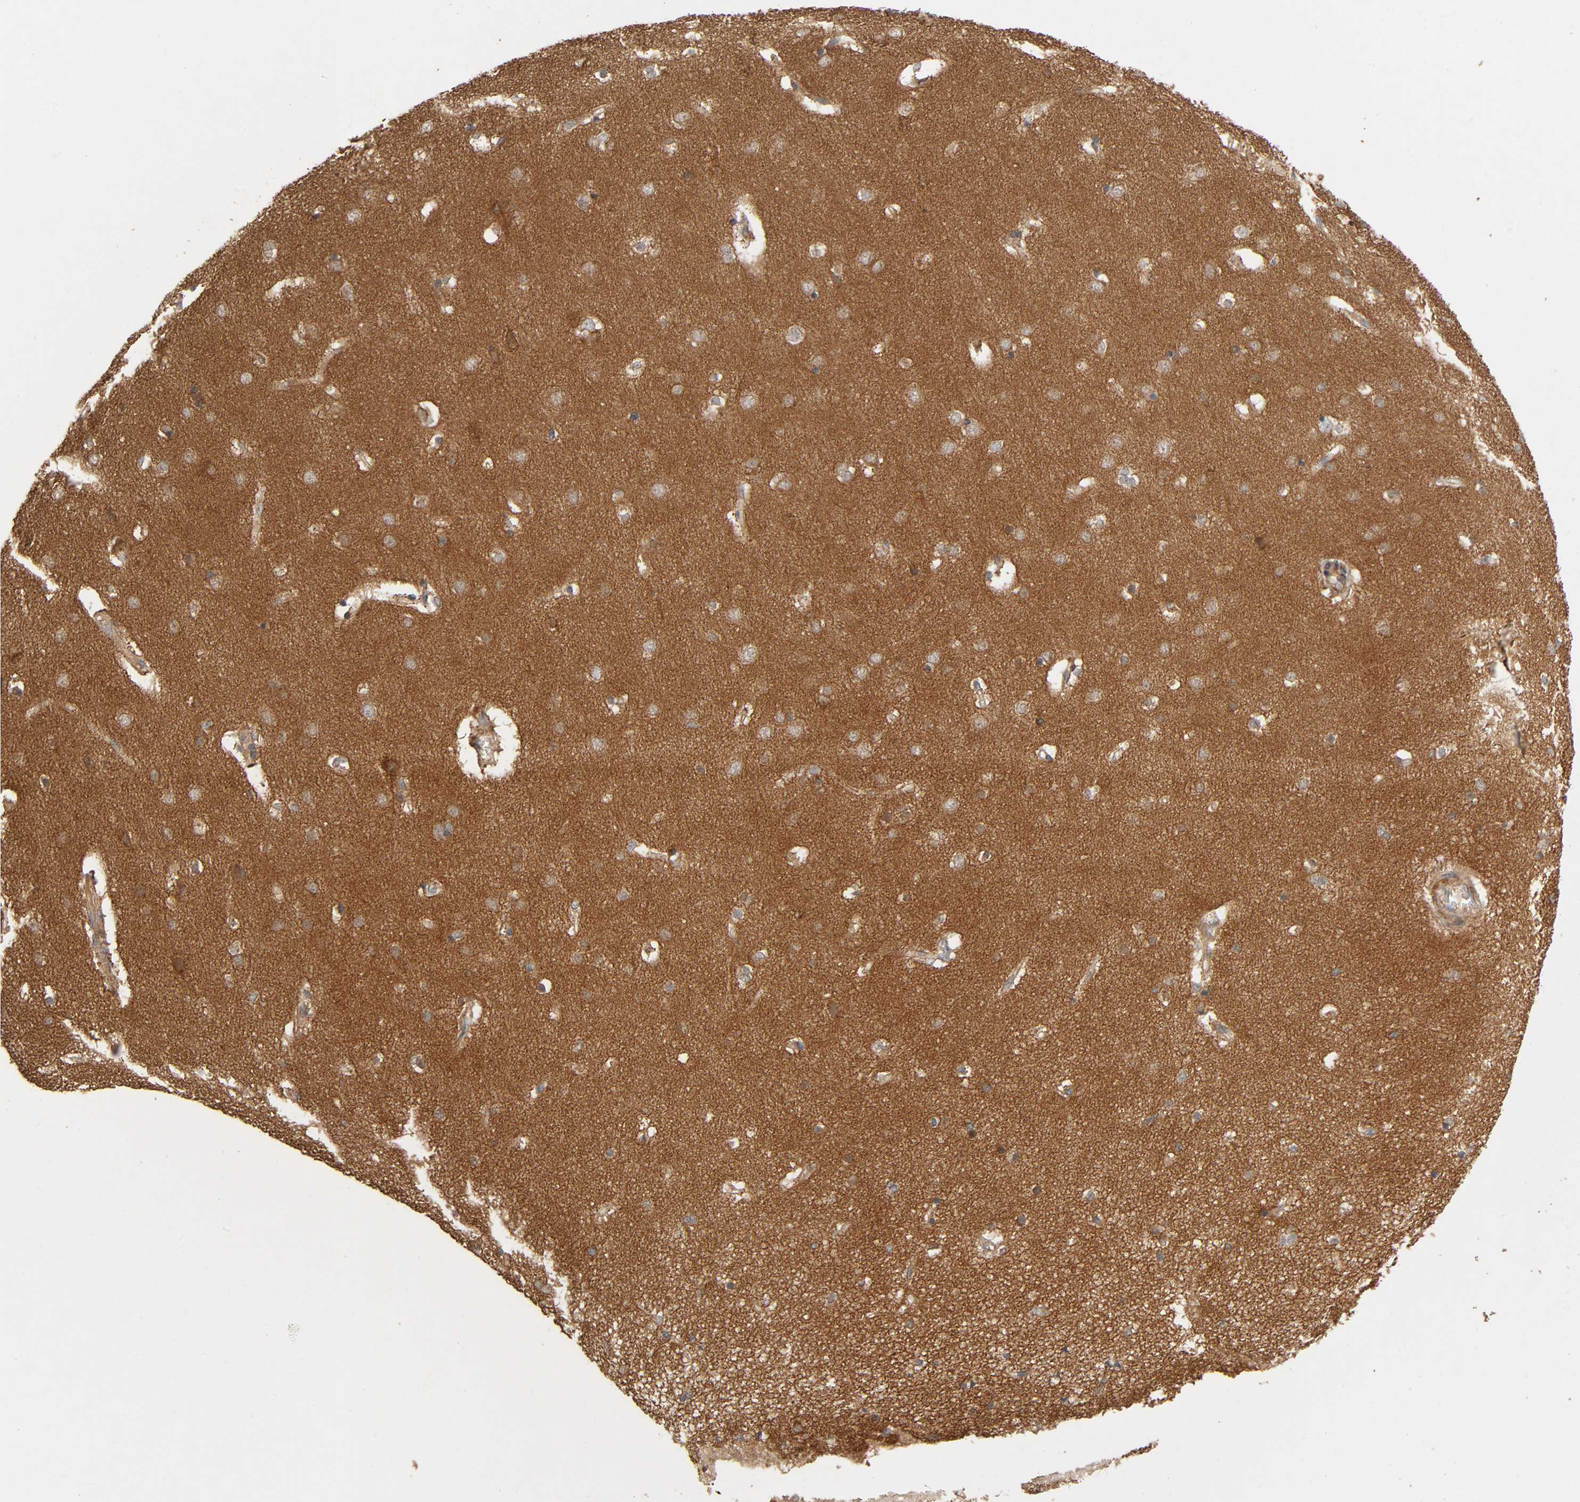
{"staining": {"intensity": "weak", "quantity": ">75%", "location": "cytoplasmic/membranous"}, "tissue": "cerebral cortex", "cell_type": "Endothelial cells", "image_type": "normal", "snomed": [{"axis": "morphology", "description": "Normal tissue, NOS"}, {"axis": "topography", "description": "Cerebral cortex"}], "caption": "High-magnification brightfield microscopy of normal cerebral cortex stained with DAB (brown) and counterstained with hematoxylin (blue). endothelial cells exhibit weak cytoplasmic/membranous expression is seen in approximately>75% of cells. (DAB (3,3'-diaminobenzidine) IHC, brown staining for protein, blue staining for nuclei).", "gene": "SGSM1", "patient": {"sex": "female", "age": 54}}